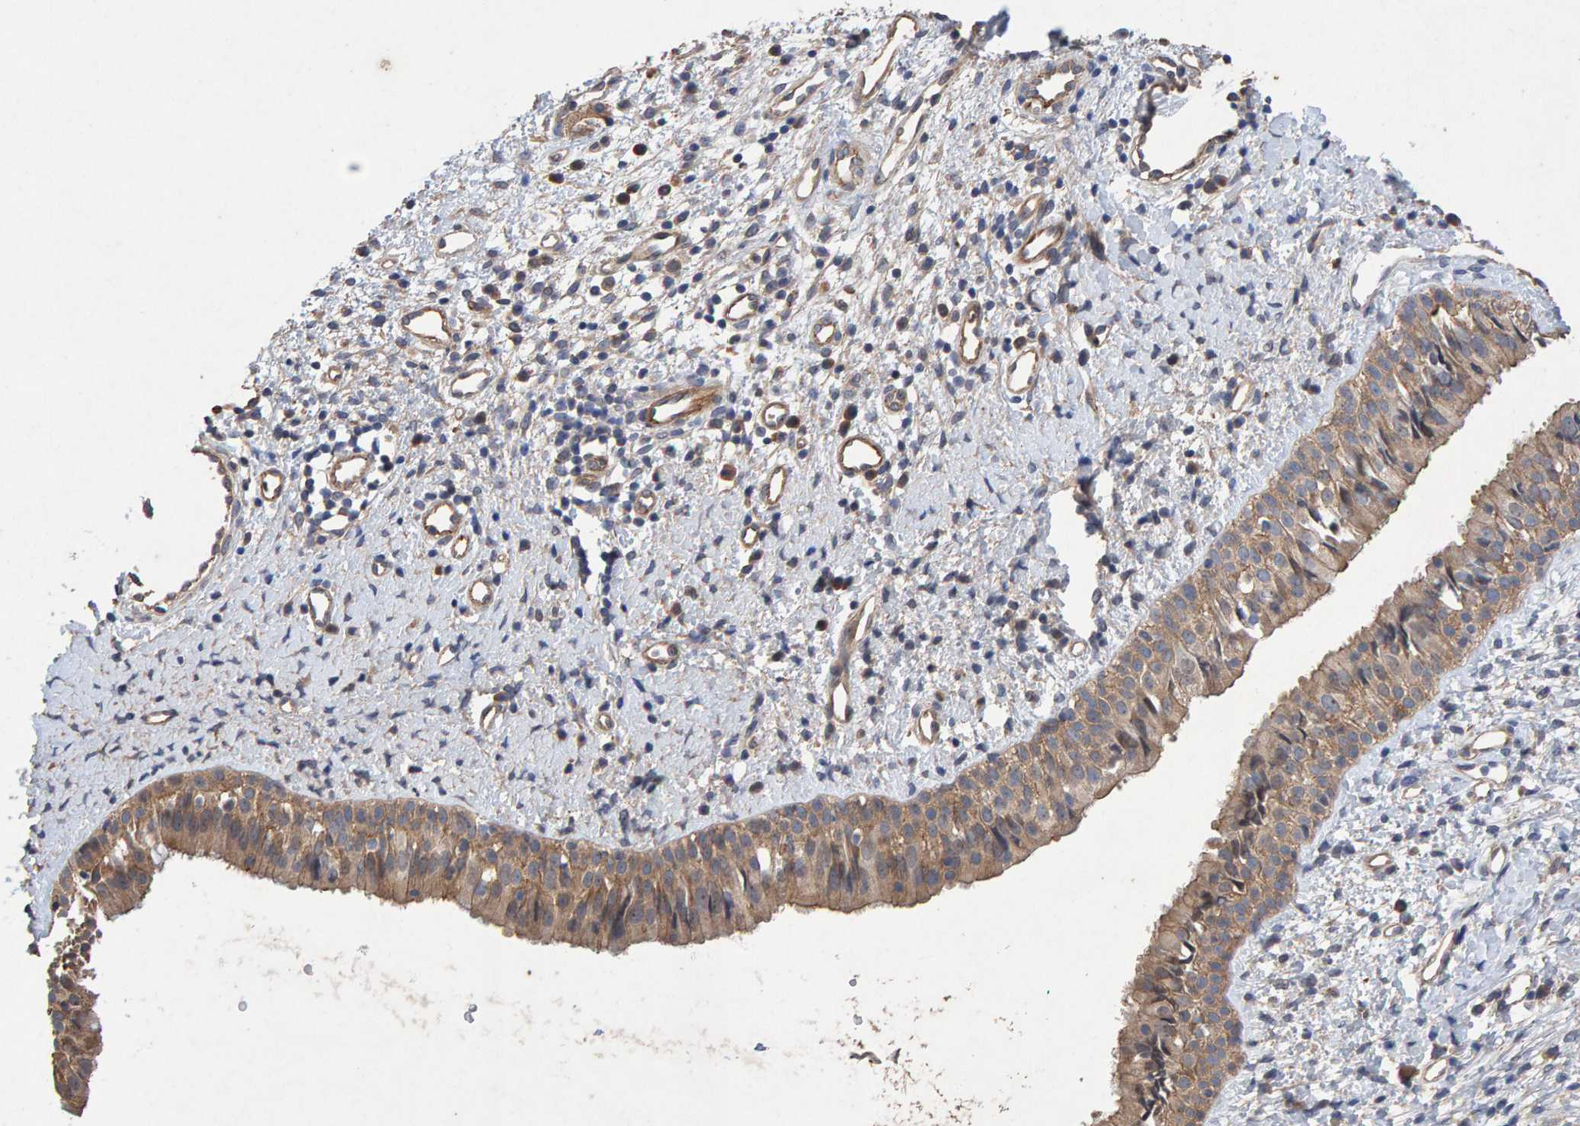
{"staining": {"intensity": "moderate", "quantity": "25%-75%", "location": "cytoplasmic/membranous"}, "tissue": "nasopharynx", "cell_type": "Respiratory epithelial cells", "image_type": "normal", "snomed": [{"axis": "morphology", "description": "Normal tissue, NOS"}, {"axis": "topography", "description": "Nasopharynx"}], "caption": "Moderate cytoplasmic/membranous protein staining is seen in about 25%-75% of respiratory epithelial cells in nasopharynx. The protein is stained brown, and the nuclei are stained in blue (DAB (3,3'-diaminobenzidine) IHC with brightfield microscopy, high magnification).", "gene": "EFR3A", "patient": {"sex": "male", "age": 22}}